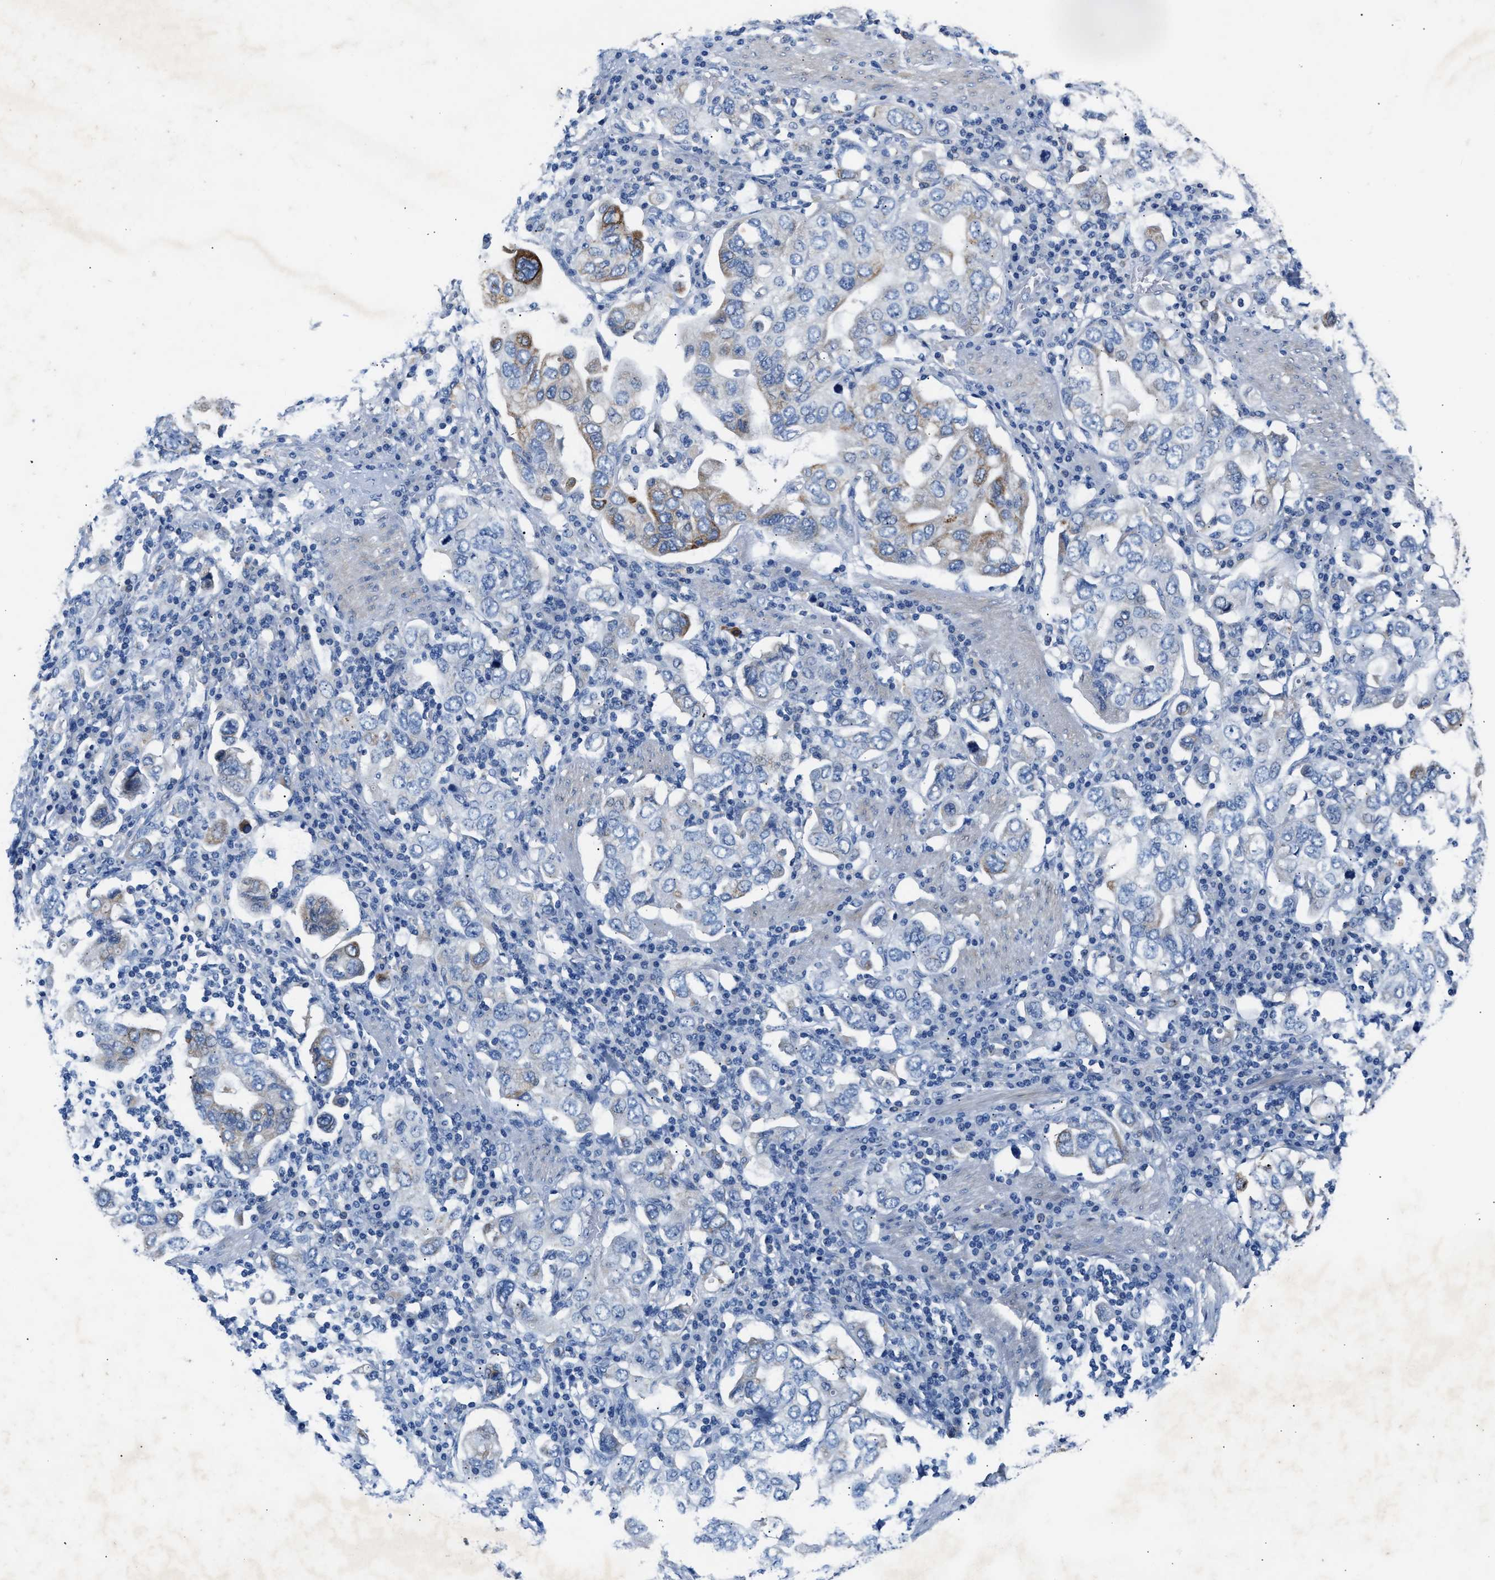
{"staining": {"intensity": "moderate", "quantity": "<25%", "location": "cytoplasmic/membranous"}, "tissue": "stomach cancer", "cell_type": "Tumor cells", "image_type": "cancer", "snomed": [{"axis": "morphology", "description": "Adenocarcinoma, NOS"}, {"axis": "topography", "description": "Stomach, upper"}], "caption": "The image displays immunohistochemical staining of stomach adenocarcinoma. There is moderate cytoplasmic/membranous staining is identified in about <25% of tumor cells. (DAB (3,3'-diaminobenzidine) IHC with brightfield microscopy, high magnification).", "gene": "TUT7", "patient": {"sex": "male", "age": 62}}